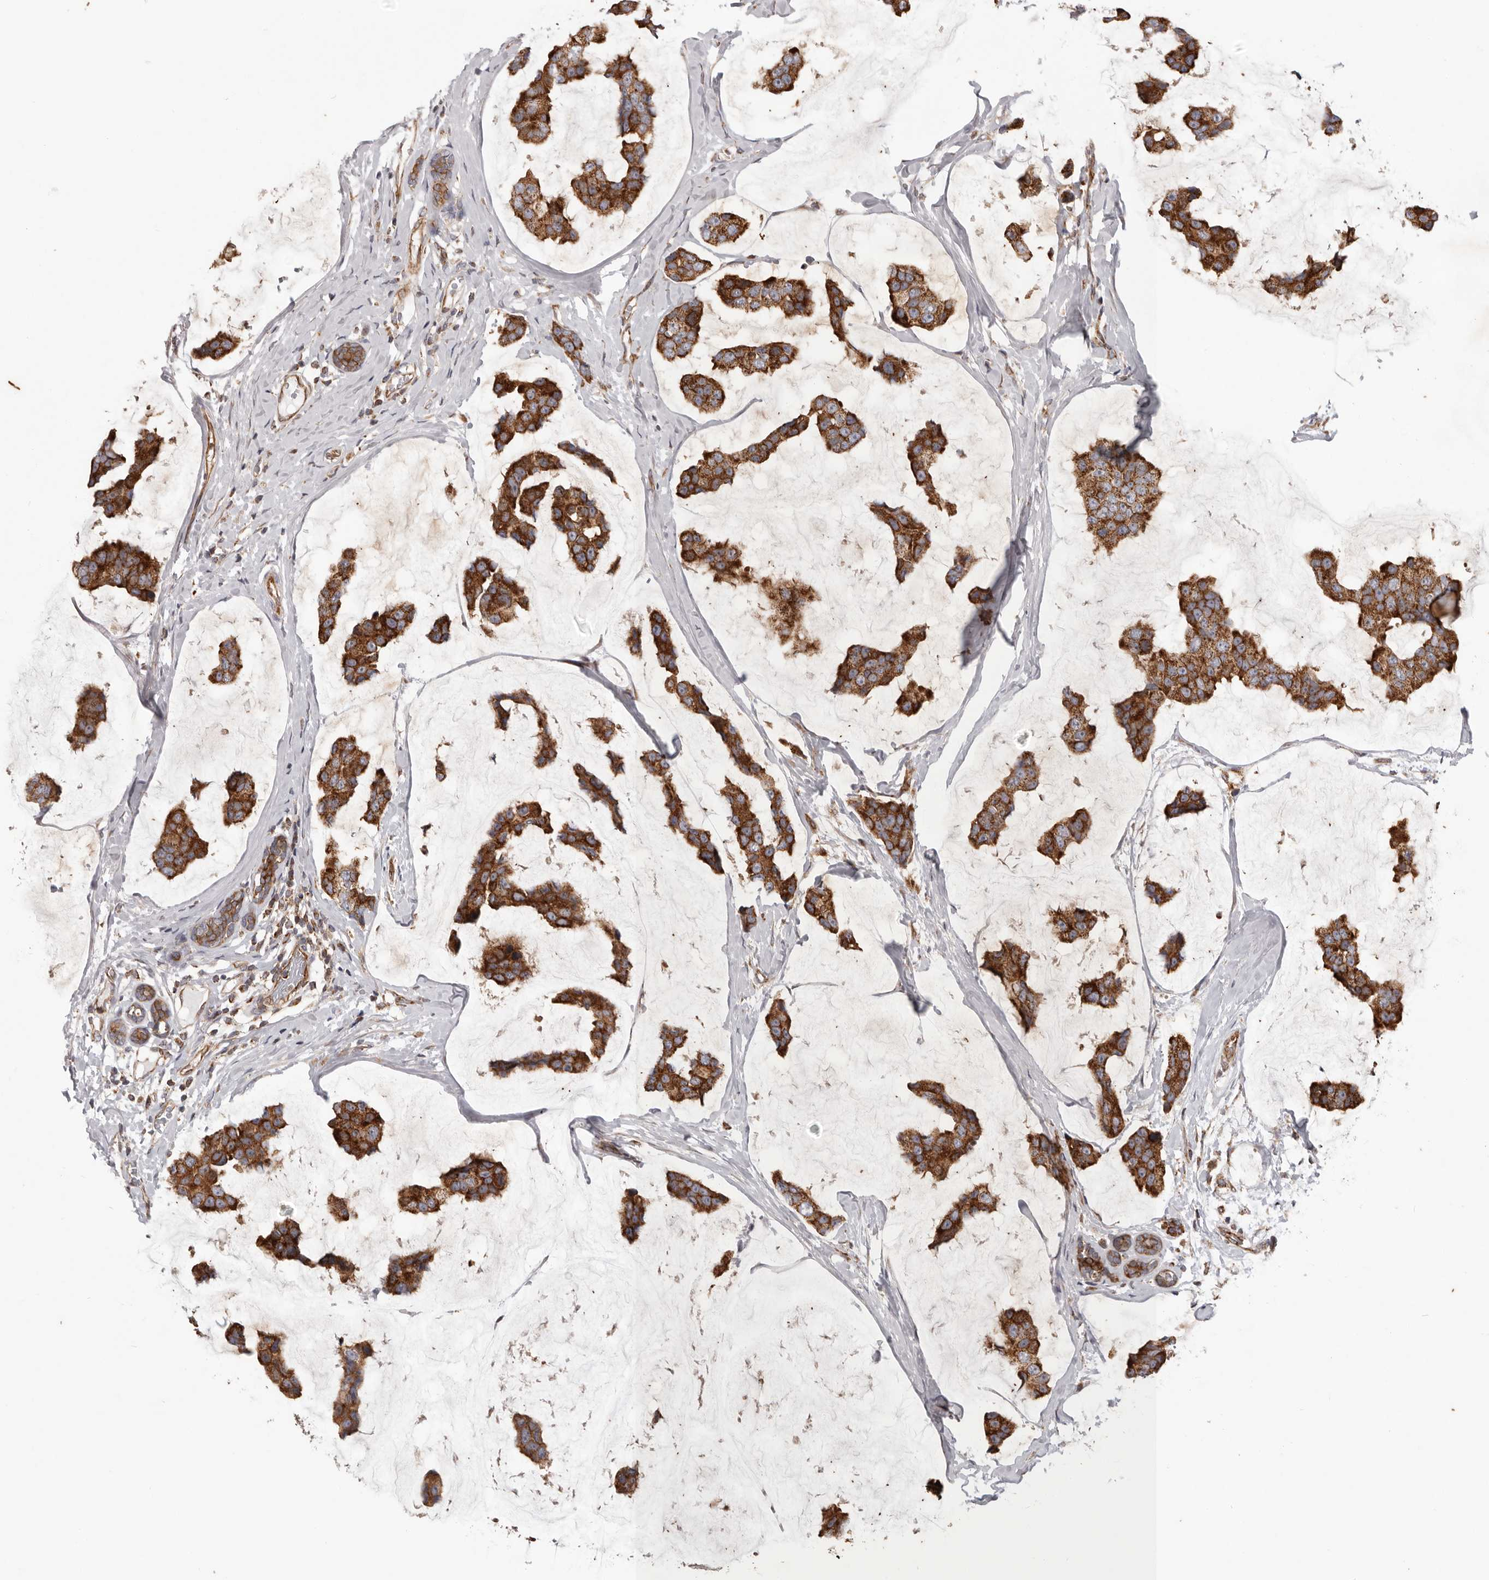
{"staining": {"intensity": "strong", "quantity": ">75%", "location": "cytoplasmic/membranous"}, "tissue": "breast cancer", "cell_type": "Tumor cells", "image_type": "cancer", "snomed": [{"axis": "morphology", "description": "Normal tissue, NOS"}, {"axis": "morphology", "description": "Duct carcinoma"}, {"axis": "topography", "description": "Breast"}], "caption": "Immunohistochemistry (IHC) photomicrograph of breast cancer (infiltrating ductal carcinoma) stained for a protein (brown), which exhibits high levels of strong cytoplasmic/membranous staining in about >75% of tumor cells.", "gene": "MRPS10", "patient": {"sex": "female", "age": 50}}